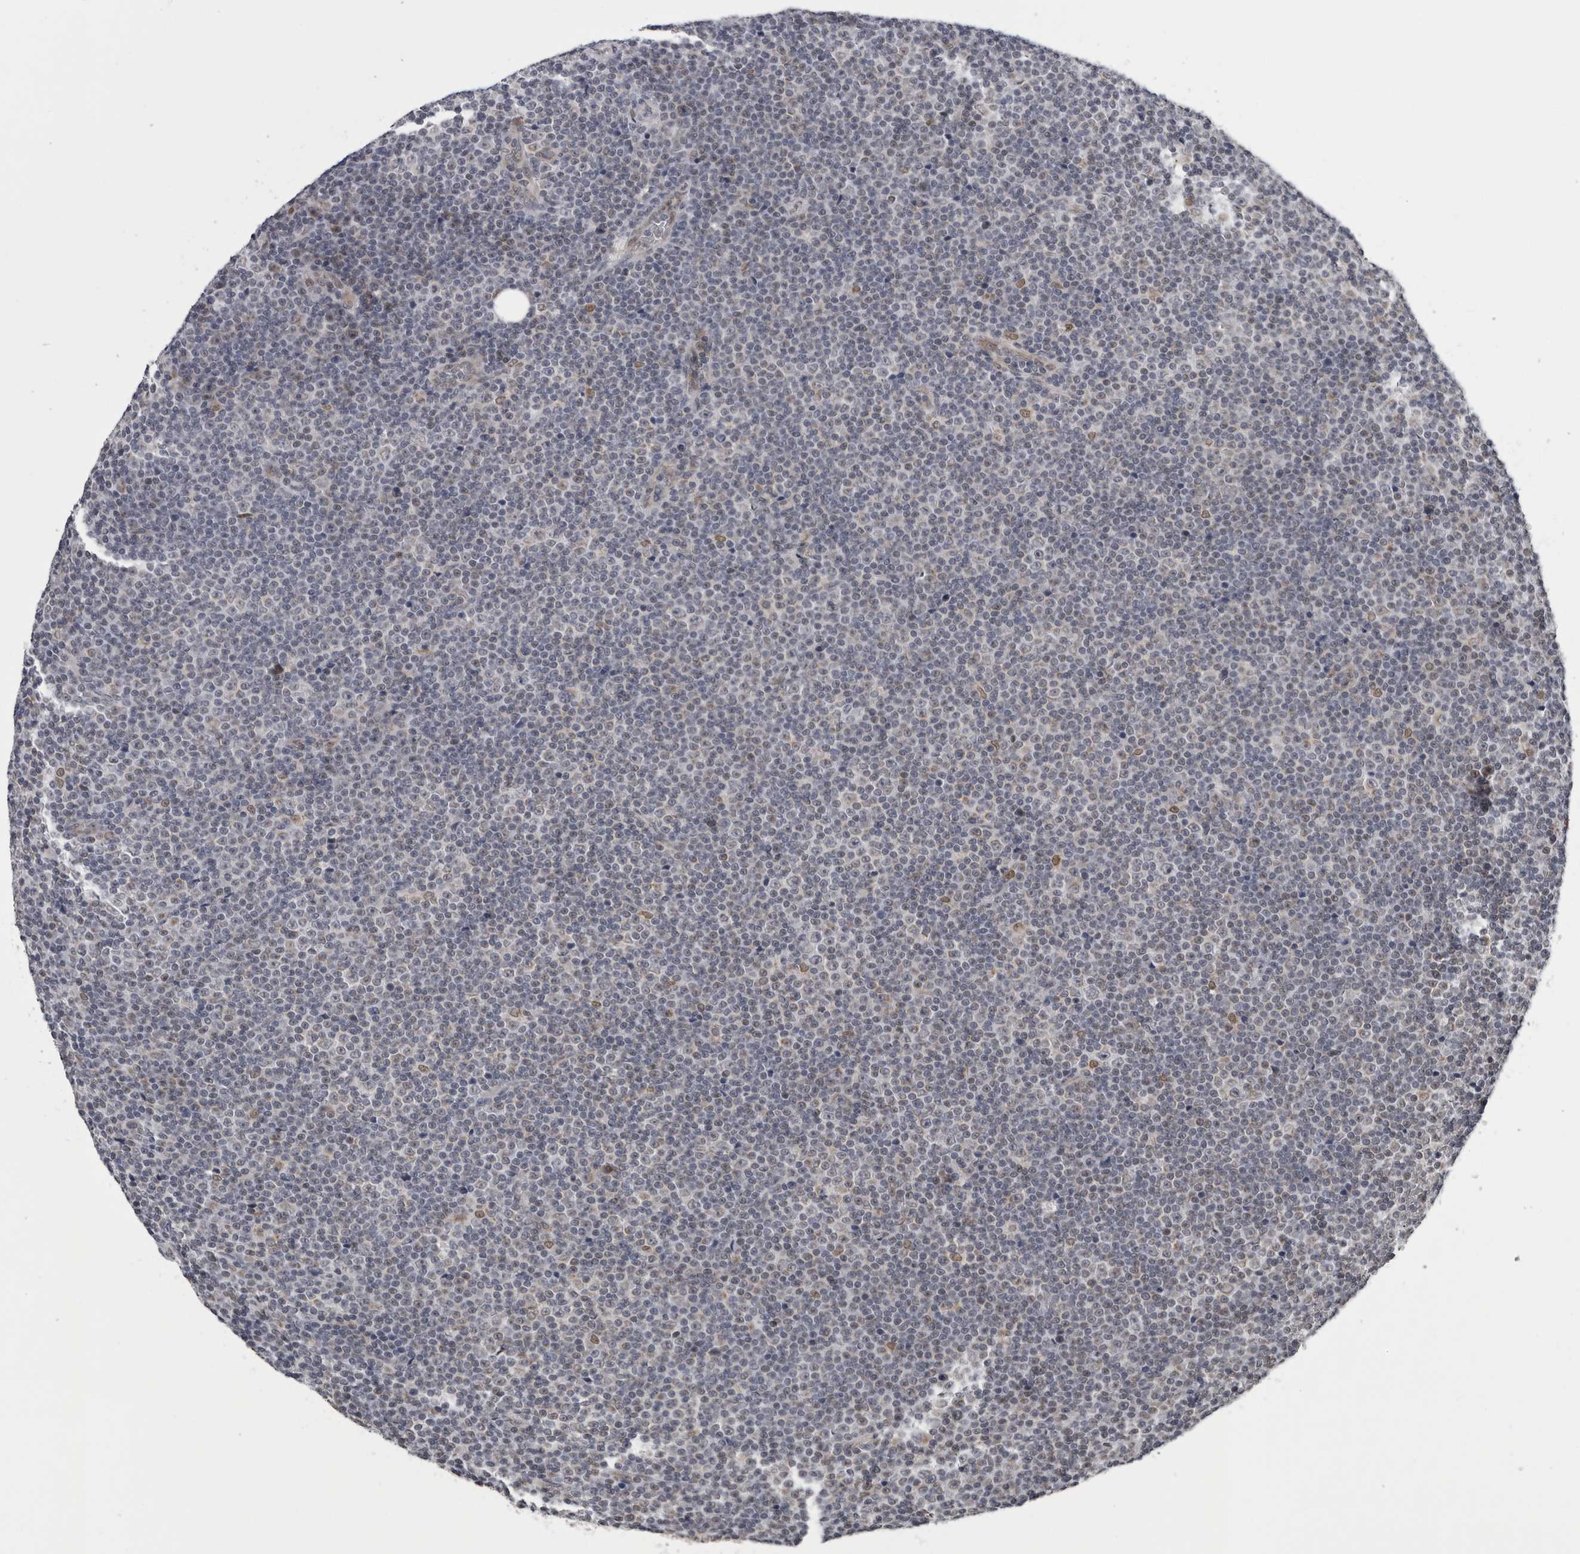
{"staining": {"intensity": "negative", "quantity": "none", "location": "none"}, "tissue": "lymphoma", "cell_type": "Tumor cells", "image_type": "cancer", "snomed": [{"axis": "morphology", "description": "Malignant lymphoma, non-Hodgkin's type, Low grade"}, {"axis": "topography", "description": "Lymph node"}], "caption": "This is an immunohistochemistry photomicrograph of low-grade malignant lymphoma, non-Hodgkin's type. There is no staining in tumor cells.", "gene": "CPT2", "patient": {"sex": "female", "age": 67}}